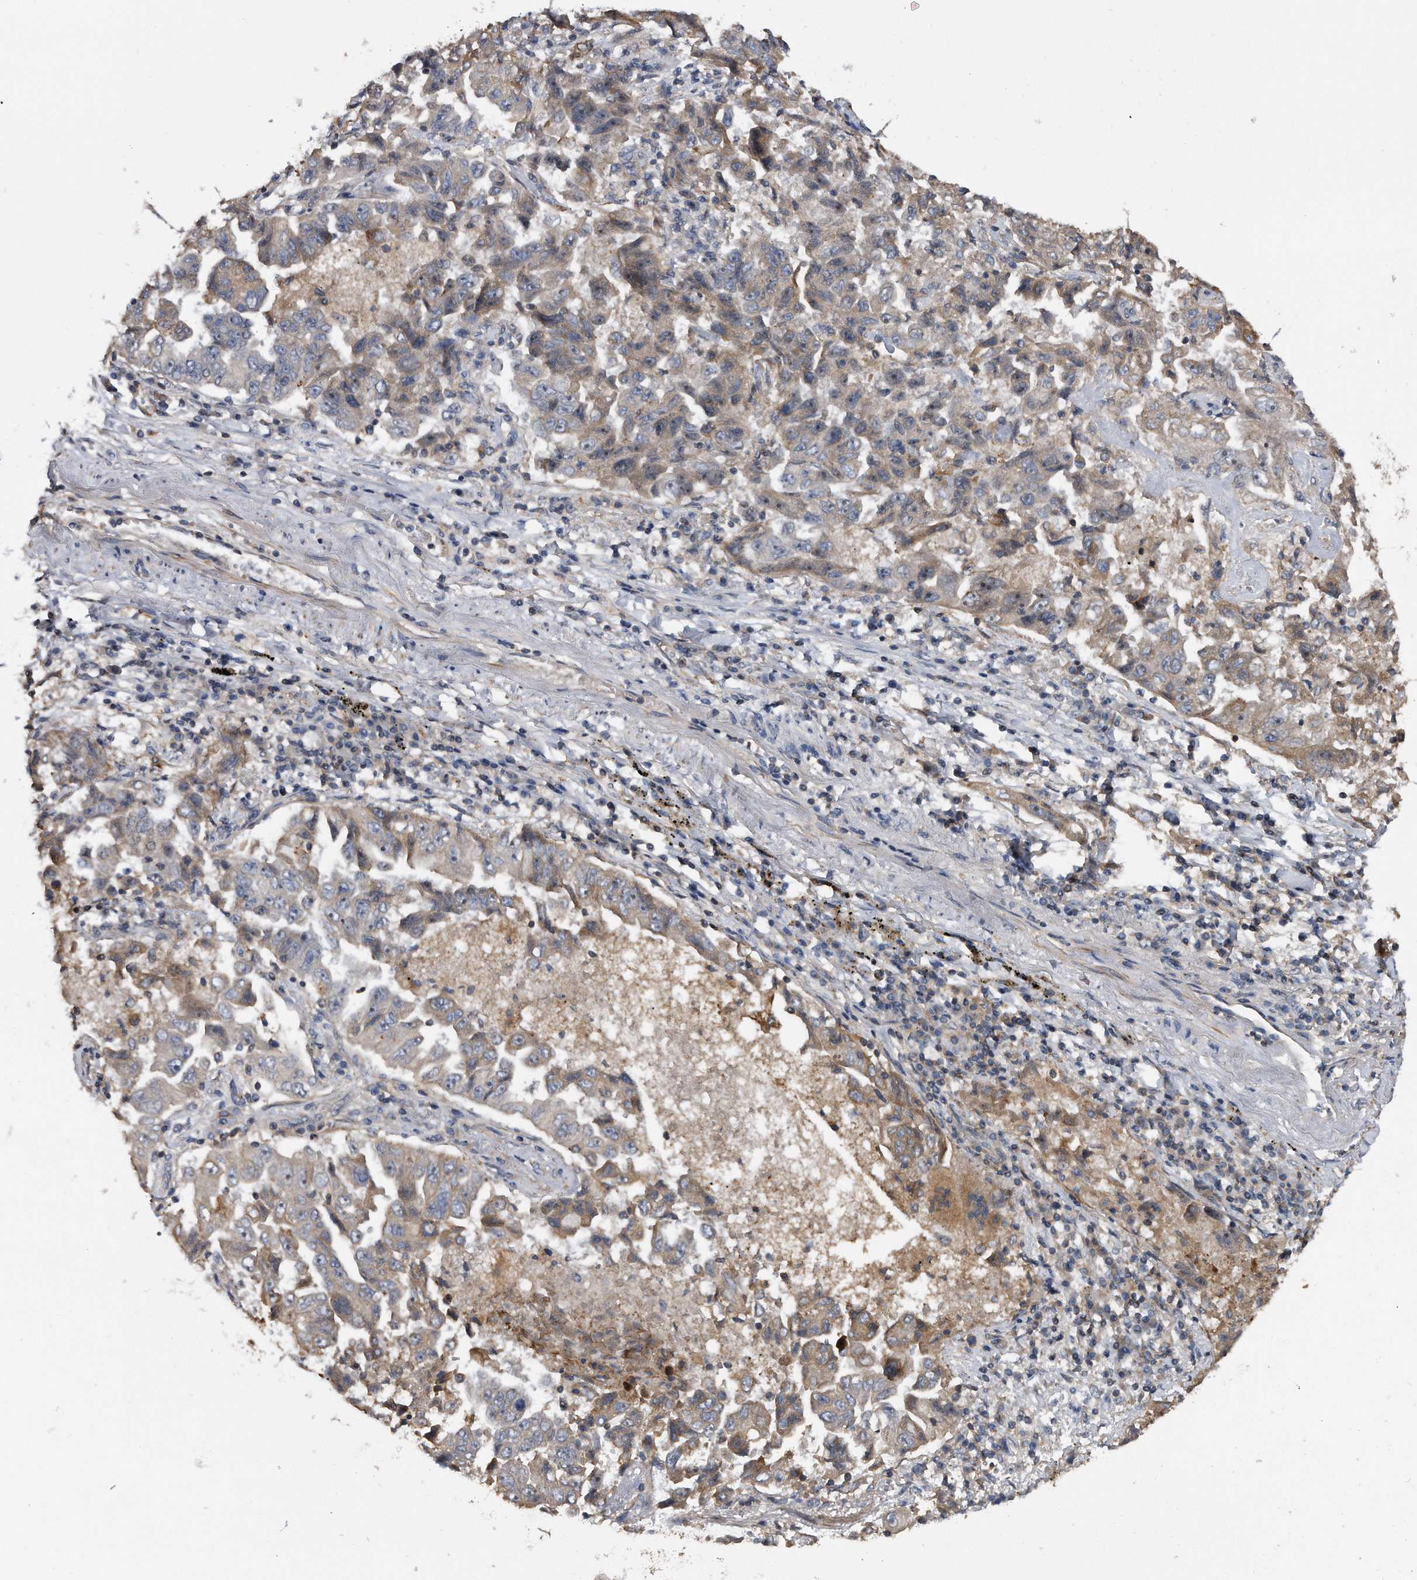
{"staining": {"intensity": "weak", "quantity": "25%-75%", "location": "cytoplasmic/membranous"}, "tissue": "lung cancer", "cell_type": "Tumor cells", "image_type": "cancer", "snomed": [{"axis": "morphology", "description": "Adenocarcinoma, NOS"}, {"axis": "topography", "description": "Lung"}], "caption": "Immunohistochemical staining of human lung adenocarcinoma exhibits weak cytoplasmic/membranous protein expression in approximately 25%-75% of tumor cells. The protein is stained brown, and the nuclei are stained in blue (DAB (3,3'-diaminobenzidine) IHC with brightfield microscopy, high magnification).", "gene": "KCND3", "patient": {"sex": "female", "age": 51}}